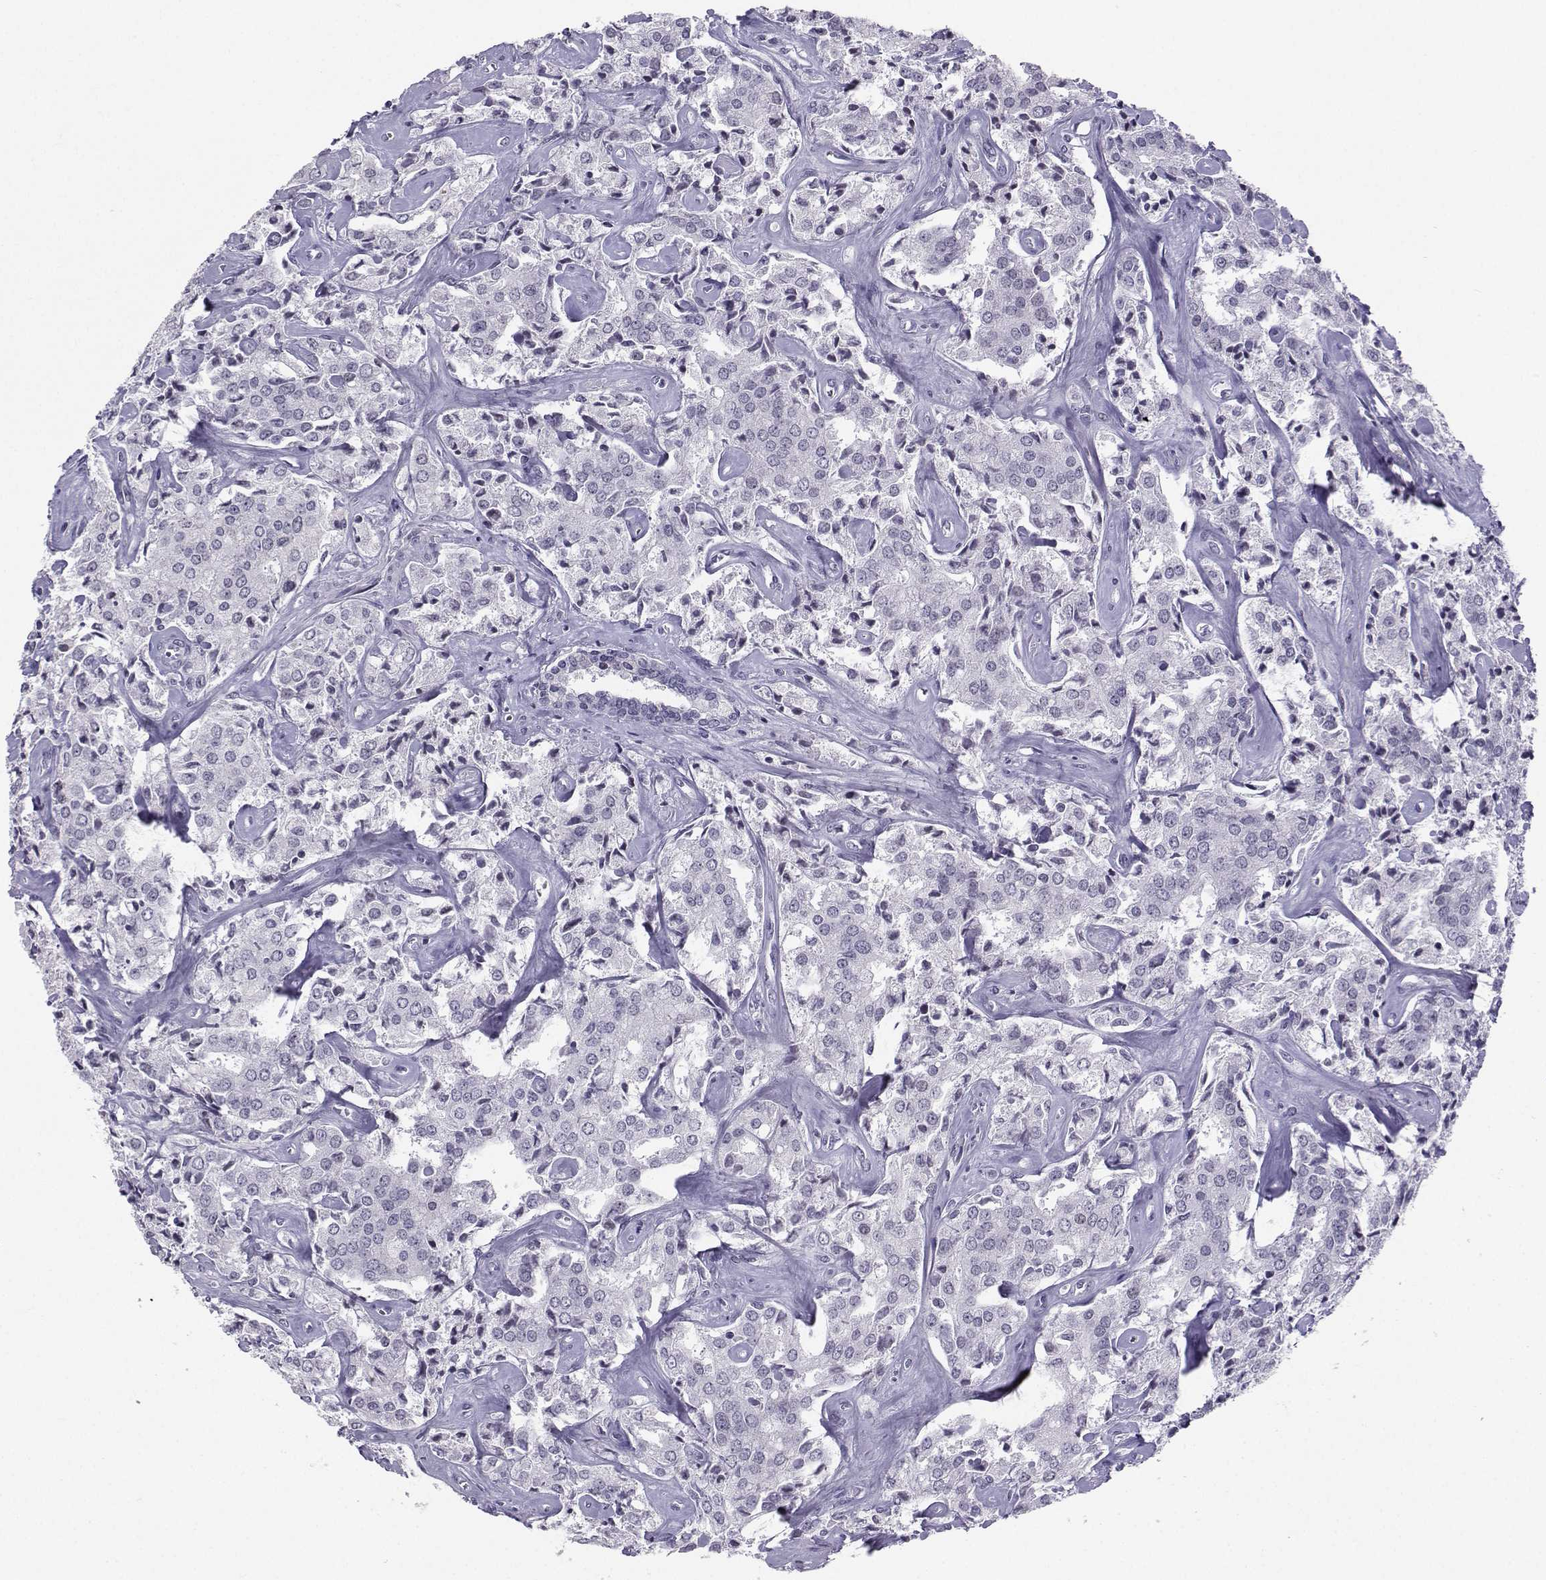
{"staining": {"intensity": "negative", "quantity": "none", "location": "none"}, "tissue": "prostate cancer", "cell_type": "Tumor cells", "image_type": "cancer", "snomed": [{"axis": "morphology", "description": "Adenocarcinoma, NOS"}, {"axis": "topography", "description": "Prostate"}], "caption": "Prostate cancer (adenocarcinoma) was stained to show a protein in brown. There is no significant positivity in tumor cells. The staining is performed using DAB (3,3'-diaminobenzidine) brown chromogen with nuclei counter-stained in using hematoxylin.", "gene": "LHX1", "patient": {"sex": "male", "age": 66}}